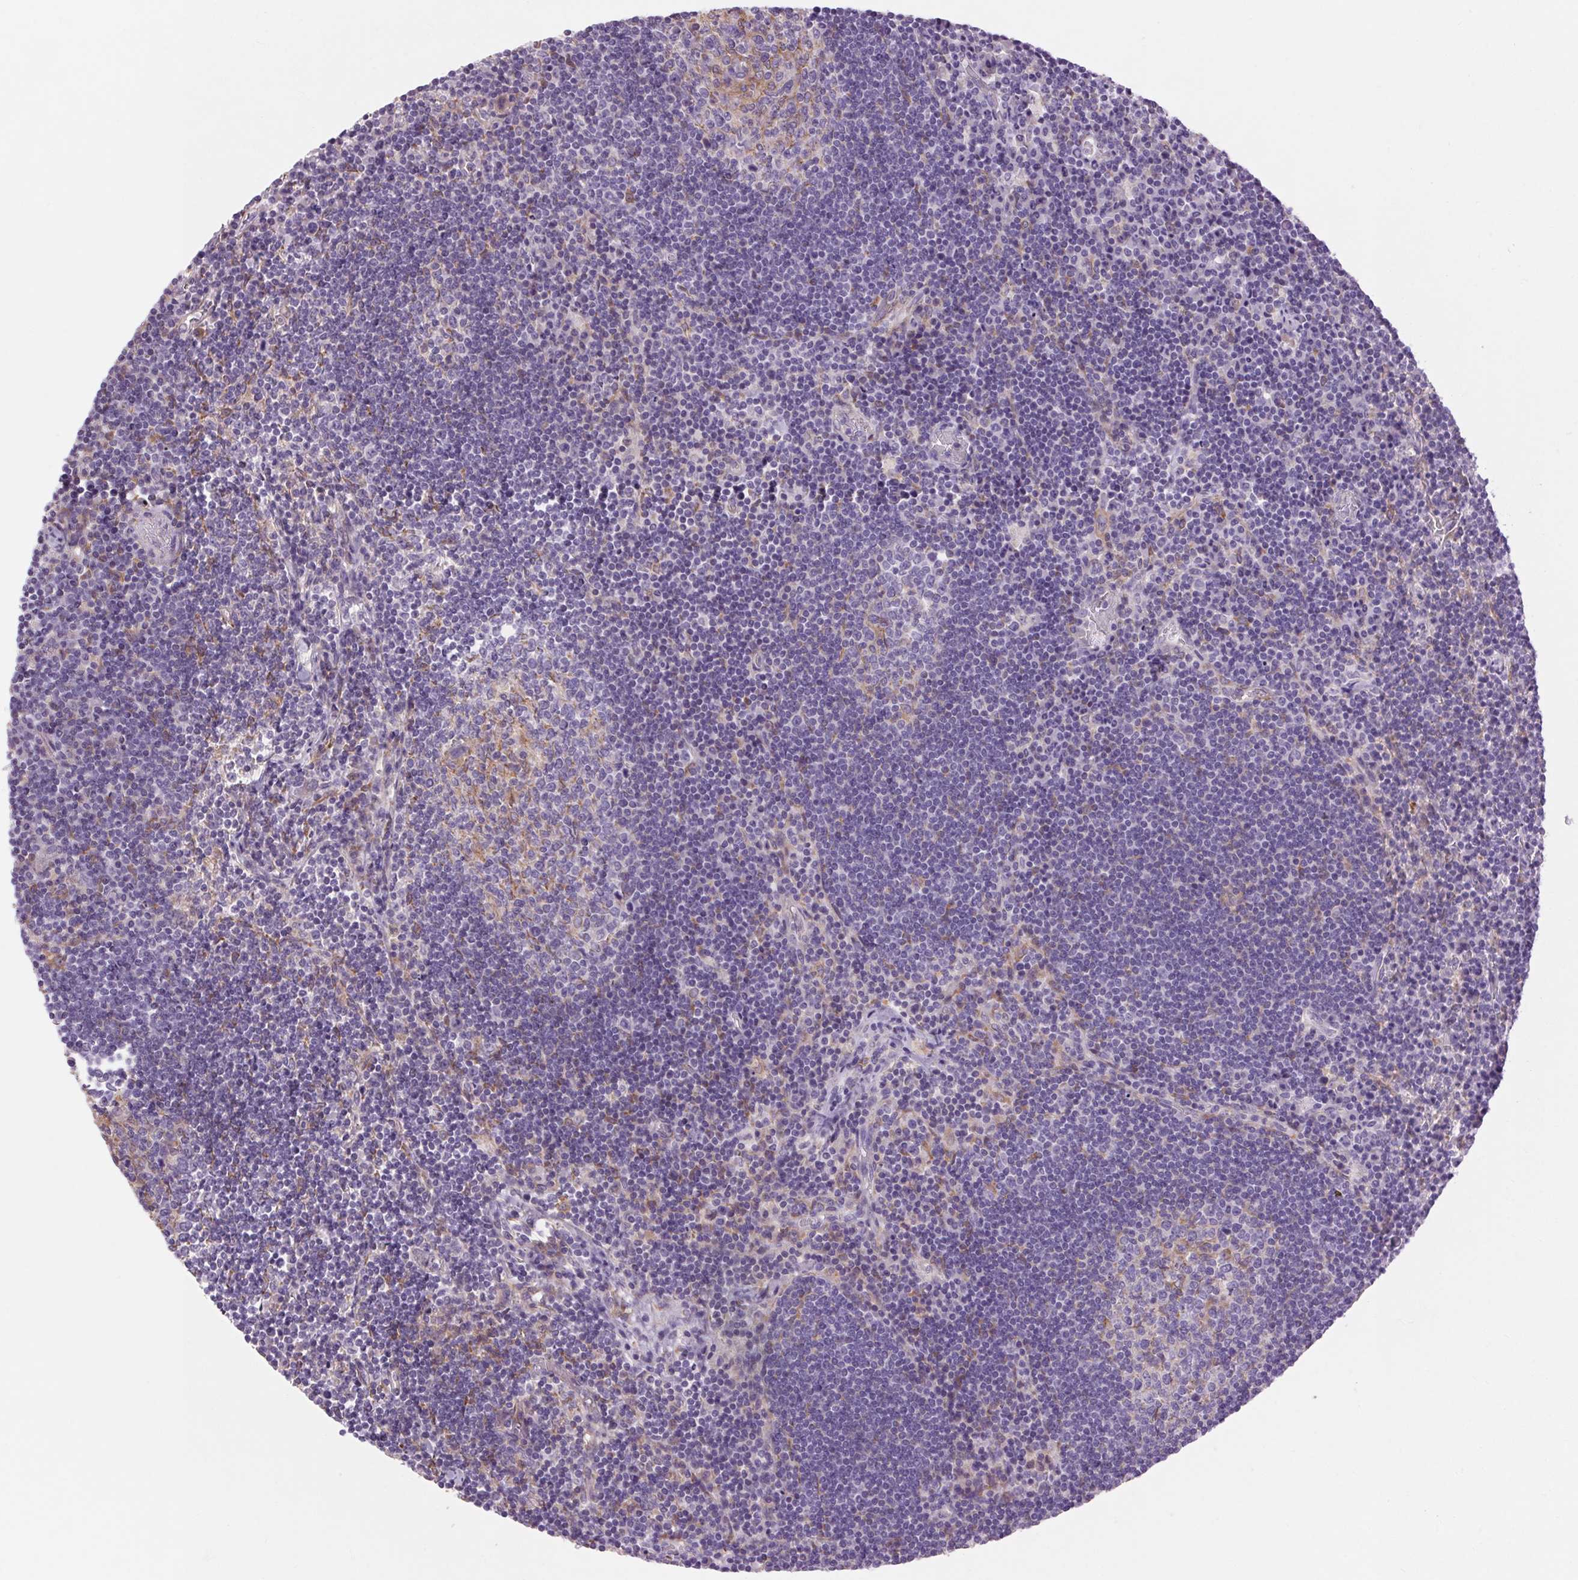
{"staining": {"intensity": "weak", "quantity": "<25%", "location": "cytoplasmic/membranous"}, "tissue": "lymph node", "cell_type": "Germinal center cells", "image_type": "normal", "snomed": [{"axis": "morphology", "description": "Normal tissue, NOS"}, {"axis": "topography", "description": "Lymph node"}], "caption": "Immunohistochemistry micrograph of benign lymph node: lymph node stained with DAB (3,3'-diaminobenzidine) reveals no significant protein expression in germinal center cells. Brightfield microscopy of immunohistochemistry stained with DAB (3,3'-diaminobenzidine) (brown) and hematoxylin (blue), captured at high magnification.", "gene": "SOWAHC", "patient": {"sex": "male", "age": 67}}